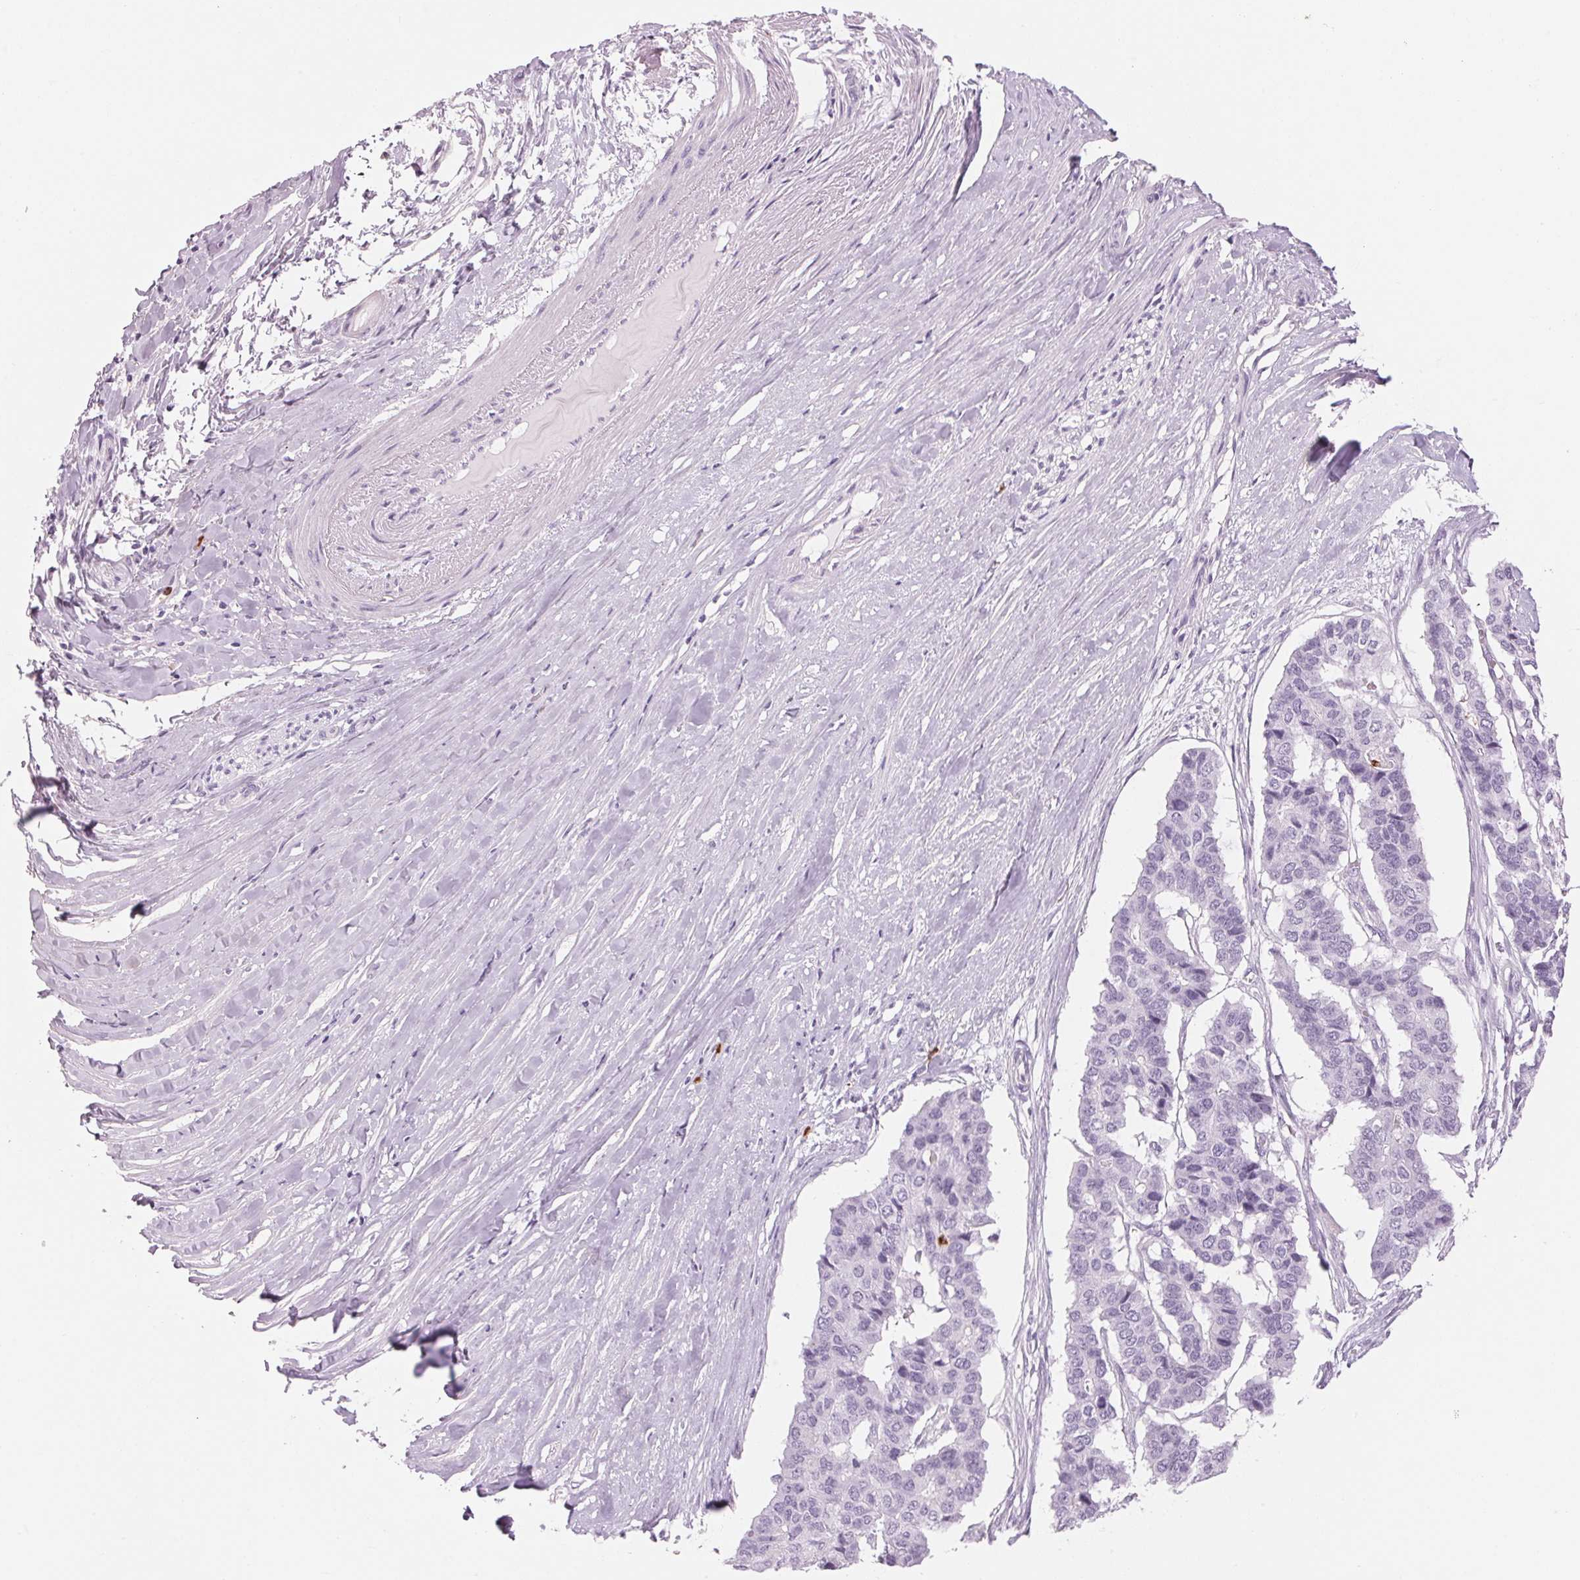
{"staining": {"intensity": "negative", "quantity": "none", "location": "none"}, "tissue": "pancreatic cancer", "cell_type": "Tumor cells", "image_type": "cancer", "snomed": [{"axis": "morphology", "description": "Adenocarcinoma, NOS"}, {"axis": "topography", "description": "Pancreas"}], "caption": "A histopathology image of pancreatic cancer (adenocarcinoma) stained for a protein demonstrates no brown staining in tumor cells. The staining is performed using DAB brown chromogen with nuclei counter-stained in using hematoxylin.", "gene": "KLK7", "patient": {"sex": "male", "age": 50}}